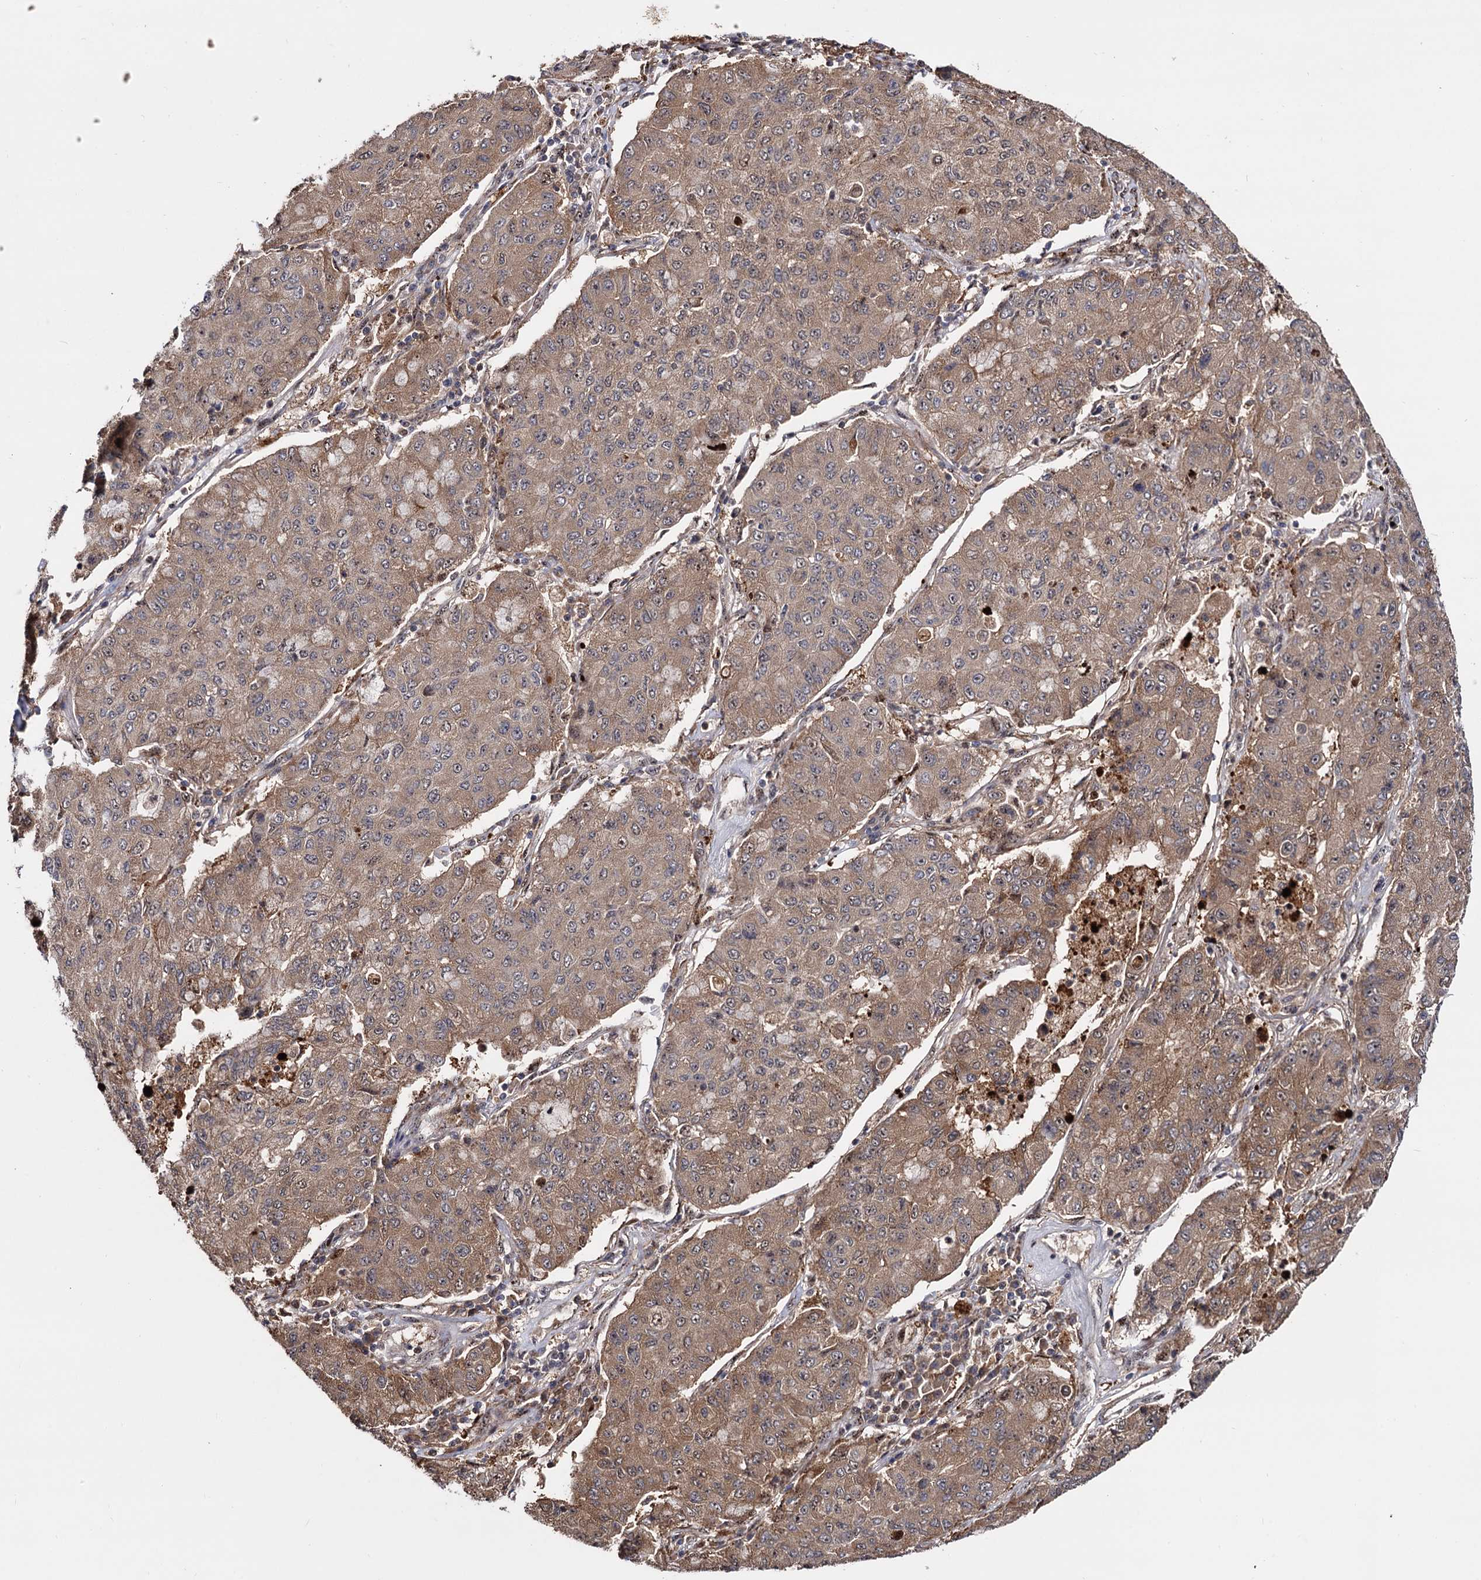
{"staining": {"intensity": "moderate", "quantity": ">75%", "location": "cytoplasmic/membranous"}, "tissue": "lung cancer", "cell_type": "Tumor cells", "image_type": "cancer", "snomed": [{"axis": "morphology", "description": "Squamous cell carcinoma, NOS"}, {"axis": "topography", "description": "Lung"}], "caption": "Lung cancer stained for a protein reveals moderate cytoplasmic/membranous positivity in tumor cells. The protein of interest is stained brown, and the nuclei are stained in blue (DAB IHC with brightfield microscopy, high magnification).", "gene": "PIGB", "patient": {"sex": "male", "age": 74}}